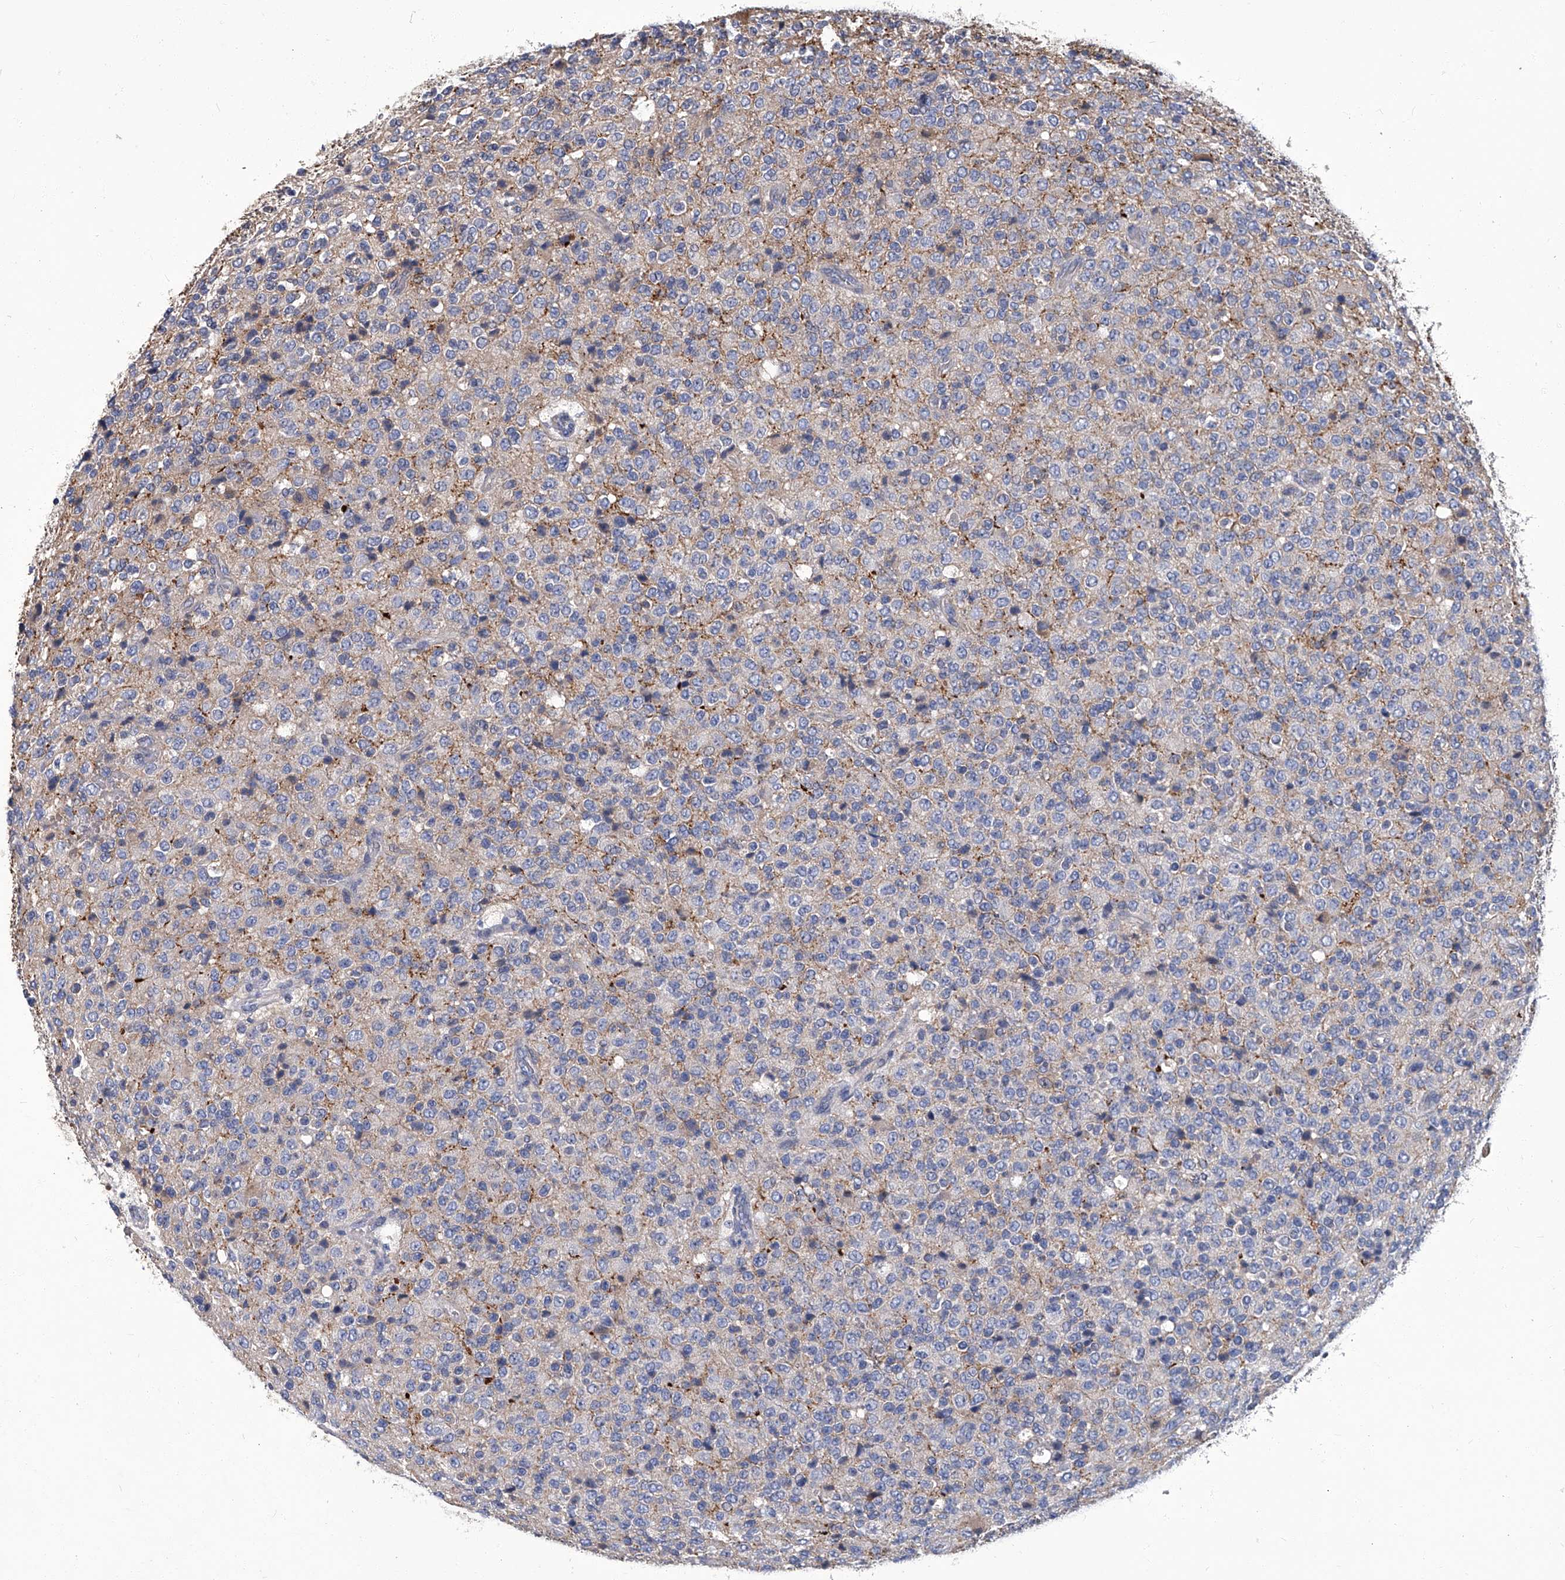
{"staining": {"intensity": "negative", "quantity": "none", "location": "none"}, "tissue": "glioma", "cell_type": "Tumor cells", "image_type": "cancer", "snomed": [{"axis": "morphology", "description": "Glioma, malignant, High grade"}, {"axis": "topography", "description": "pancreas cauda"}], "caption": "Tumor cells are negative for protein expression in human glioma.", "gene": "TGFBR1", "patient": {"sex": "male", "age": 60}}